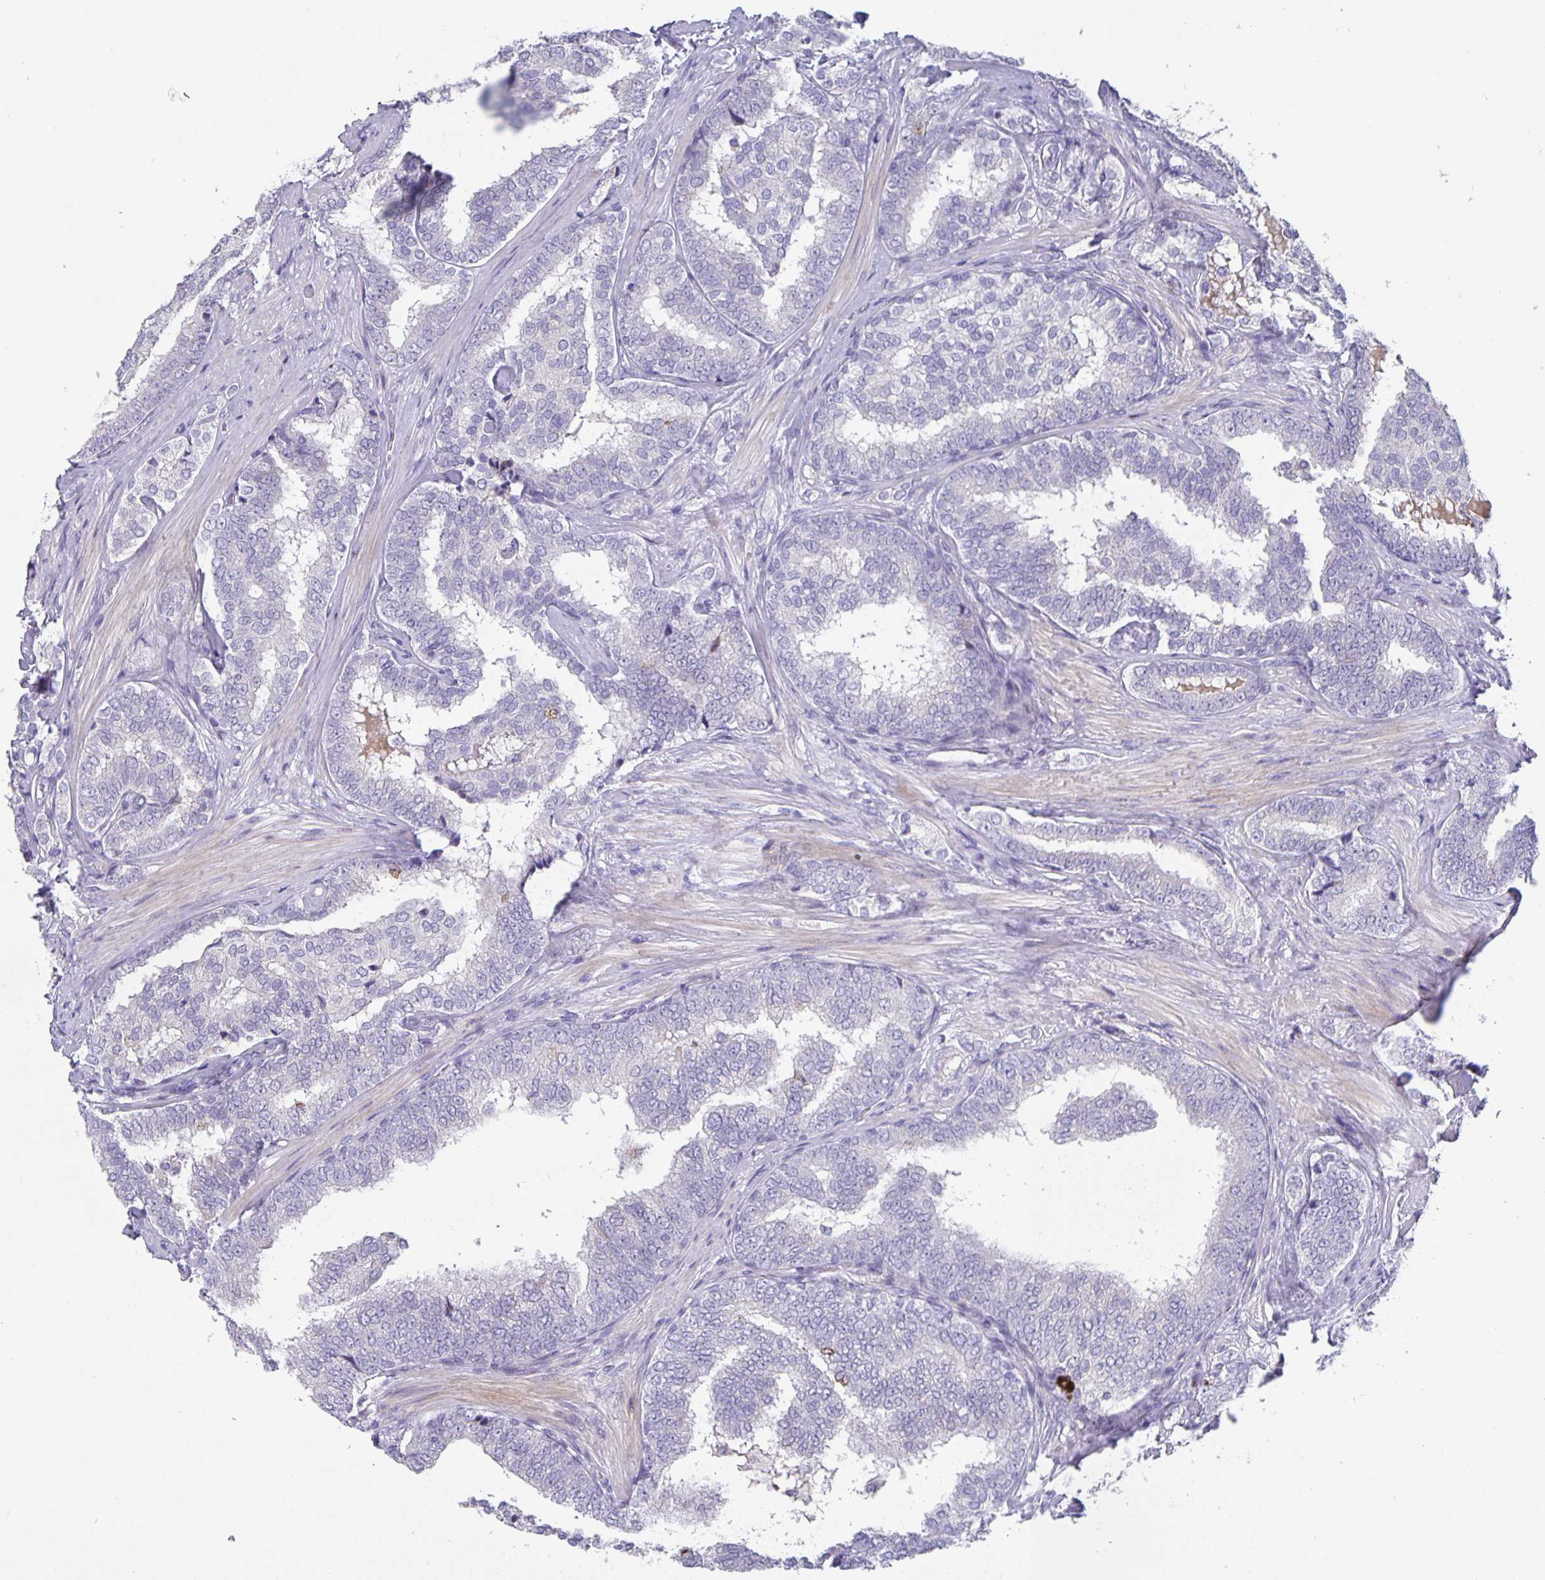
{"staining": {"intensity": "negative", "quantity": "none", "location": "none"}, "tissue": "prostate cancer", "cell_type": "Tumor cells", "image_type": "cancer", "snomed": [{"axis": "morphology", "description": "Adenocarcinoma, High grade"}, {"axis": "topography", "description": "Prostate"}], "caption": "High magnification brightfield microscopy of prostate cancer stained with DAB (brown) and counterstained with hematoxylin (blue): tumor cells show no significant staining.", "gene": "GDF15", "patient": {"sex": "male", "age": 72}}